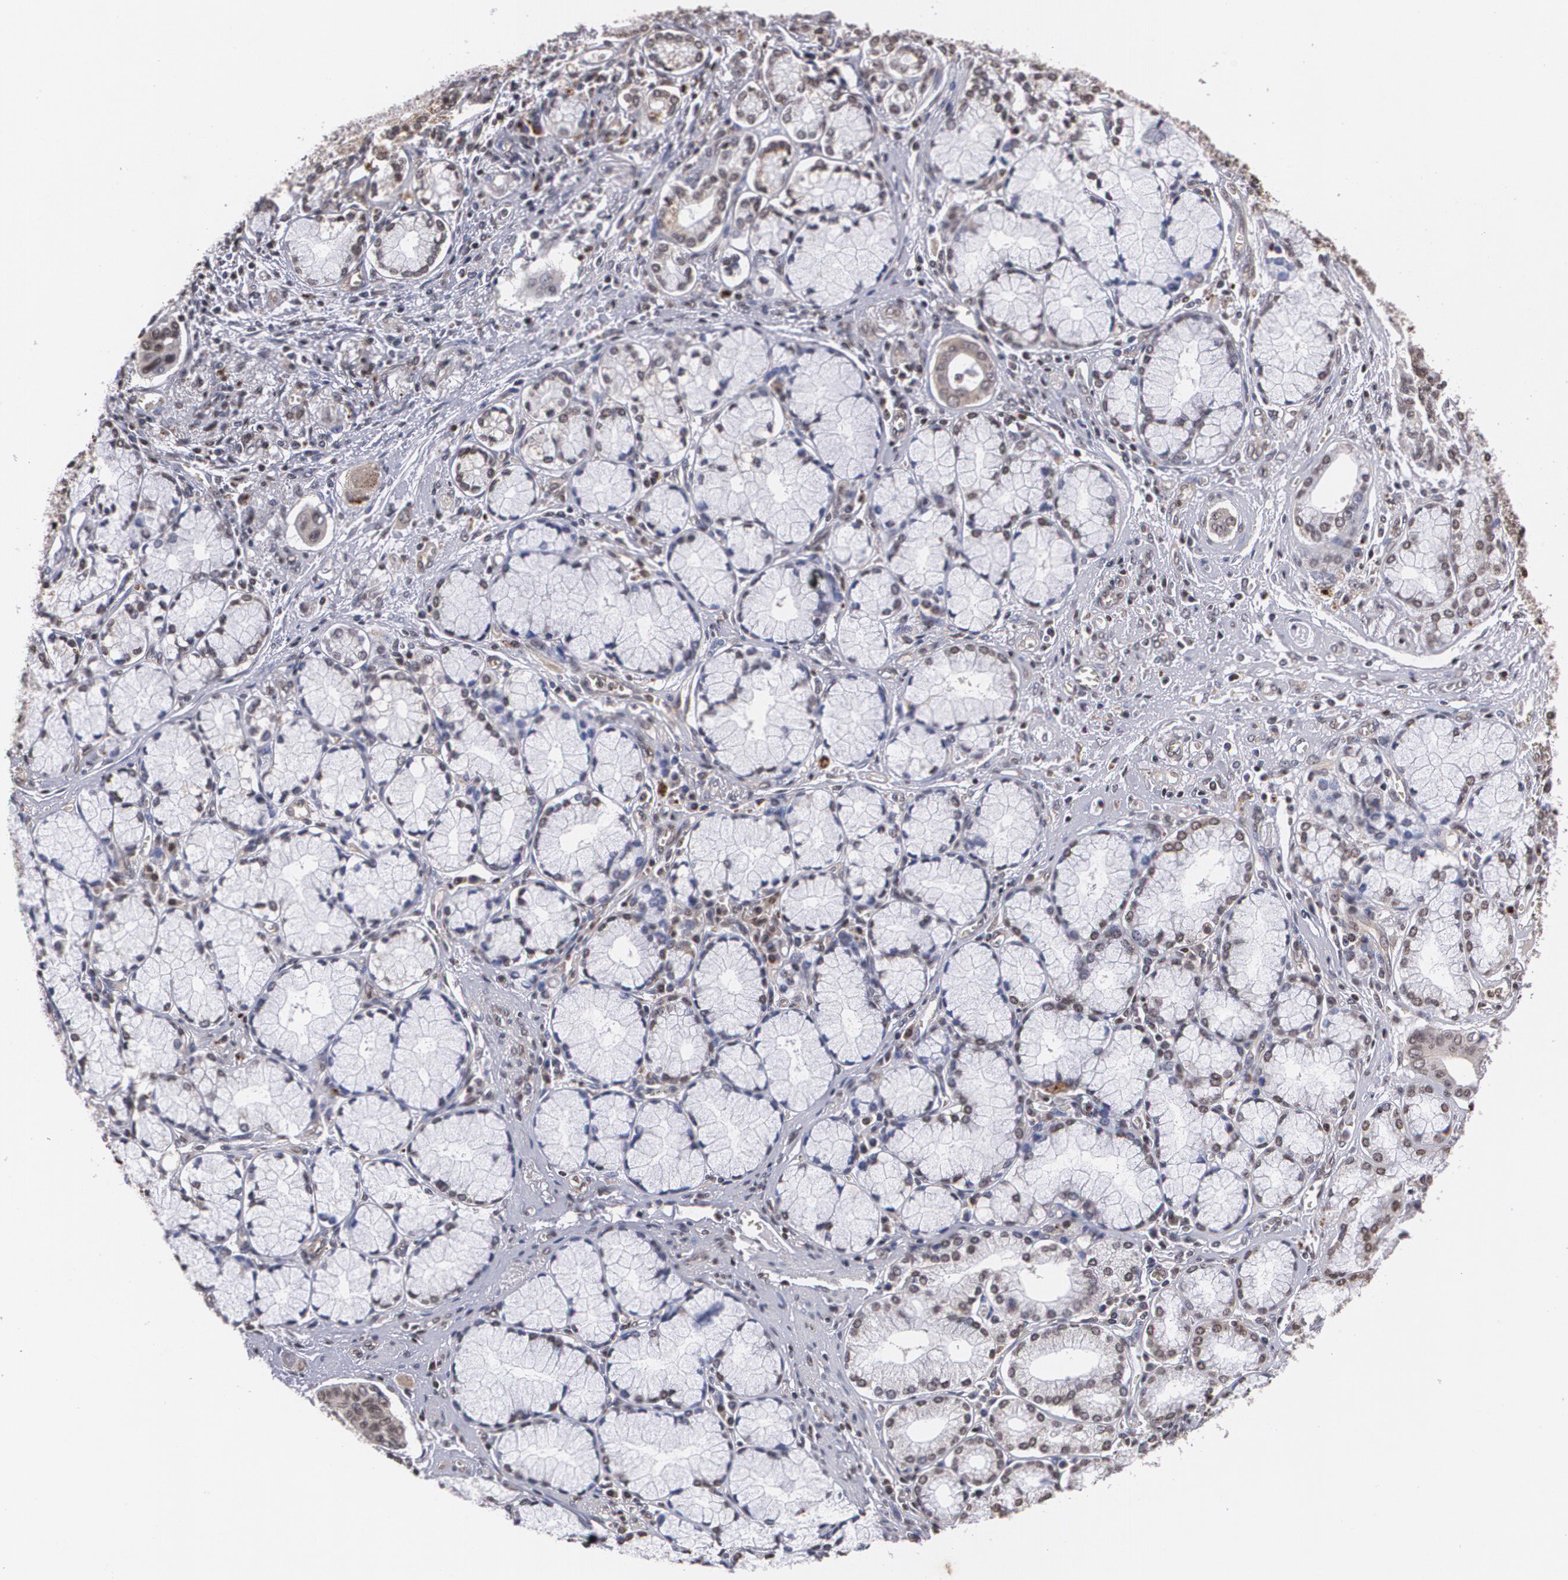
{"staining": {"intensity": "weak", "quantity": "25%-75%", "location": "cytoplasmic/membranous"}, "tissue": "pancreatic cancer", "cell_type": "Tumor cells", "image_type": "cancer", "snomed": [{"axis": "morphology", "description": "Adenocarcinoma, NOS"}, {"axis": "topography", "description": "Pancreas"}], "caption": "DAB (3,3'-diaminobenzidine) immunohistochemical staining of pancreatic adenocarcinoma displays weak cytoplasmic/membranous protein staining in about 25%-75% of tumor cells.", "gene": "MVP", "patient": {"sex": "male", "age": 77}}